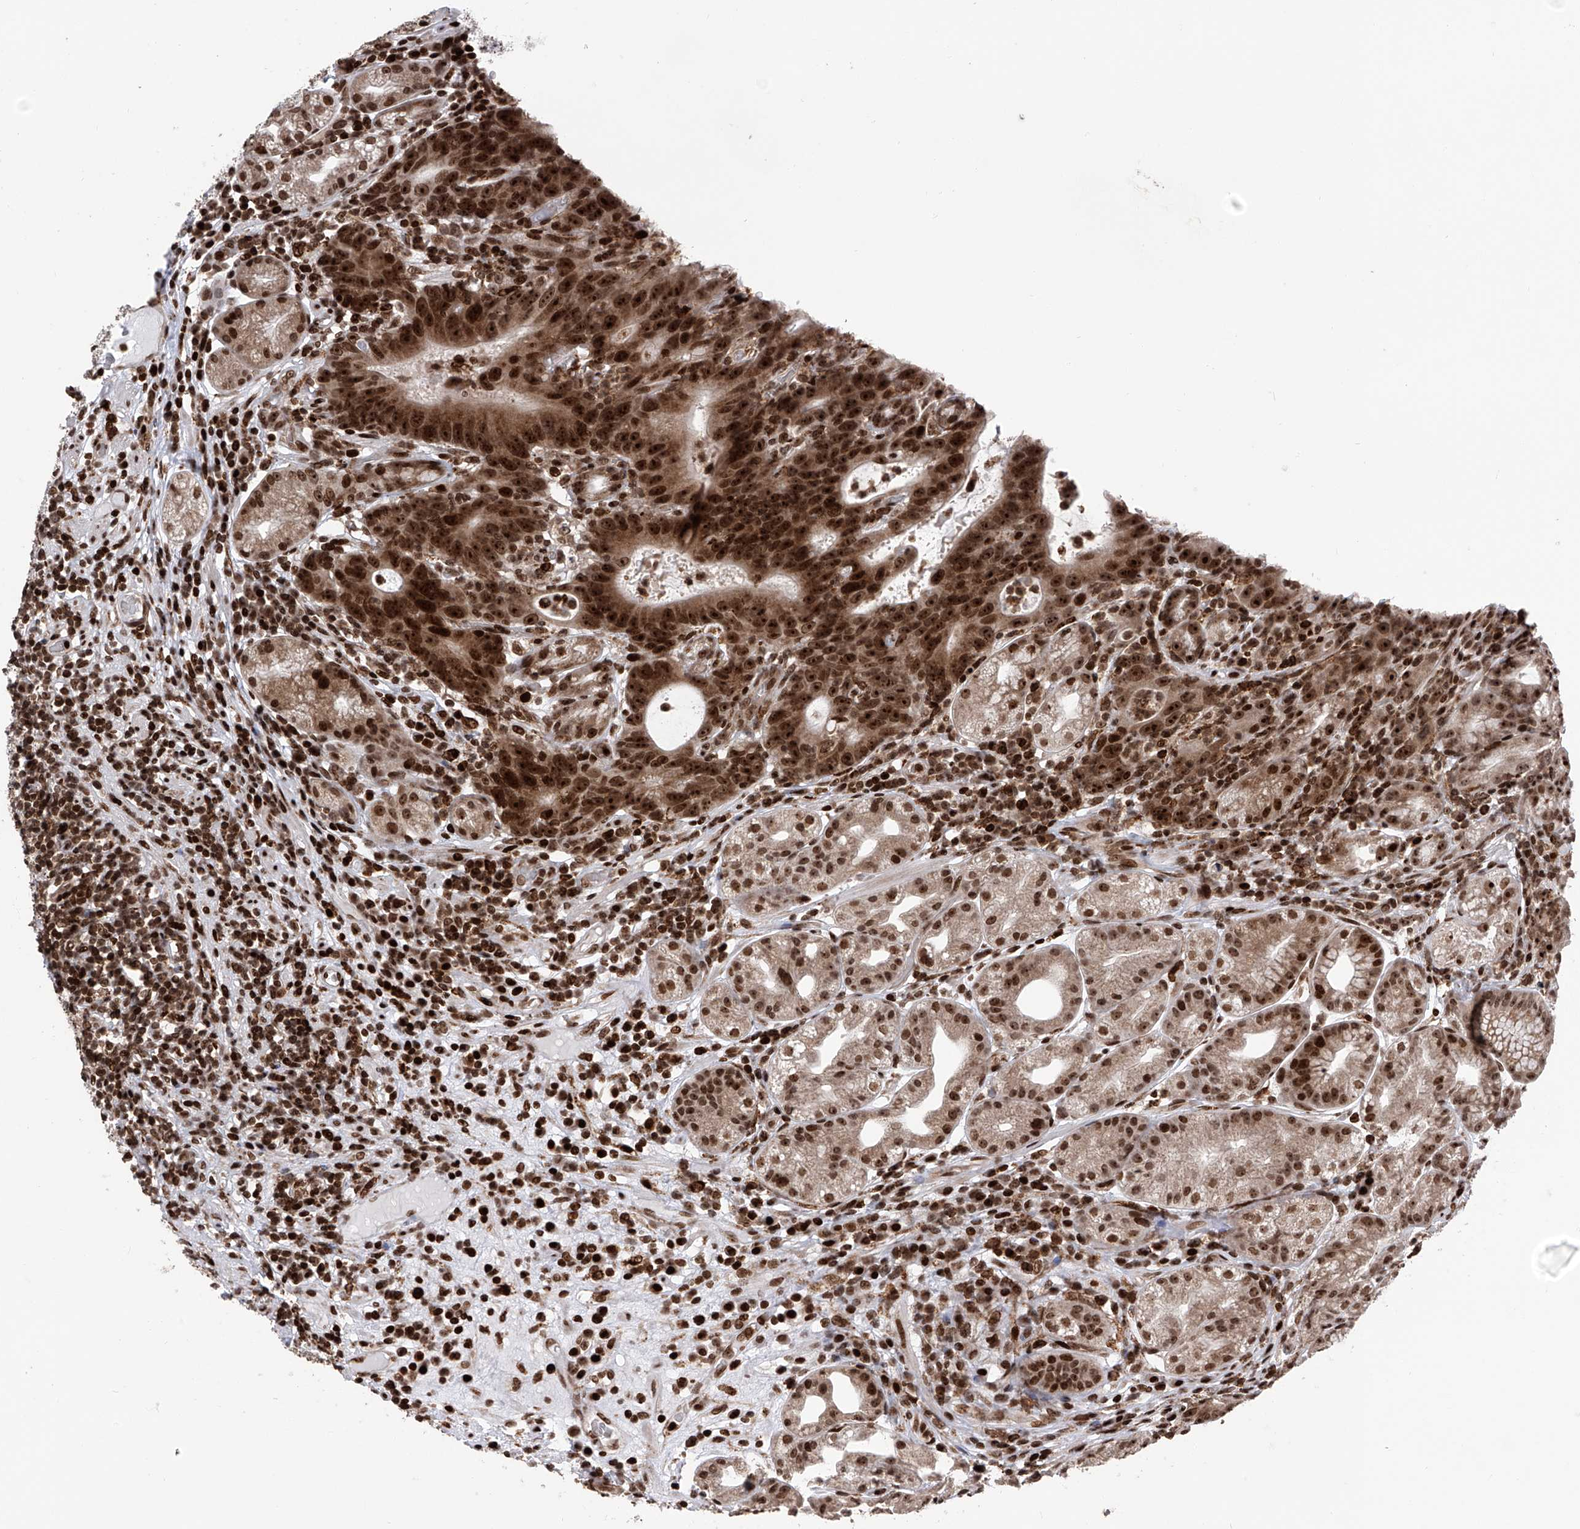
{"staining": {"intensity": "strong", "quantity": ">75%", "location": "cytoplasmic/membranous,nuclear"}, "tissue": "stomach", "cell_type": "Glandular cells", "image_type": "normal", "snomed": [{"axis": "morphology", "description": "Normal tissue, NOS"}, {"axis": "topography", "description": "Stomach"}], "caption": "Protein expression analysis of benign stomach displays strong cytoplasmic/membranous,nuclear expression in approximately >75% of glandular cells. Immunohistochemistry (ihc) stains the protein of interest in brown and the nuclei are stained blue.", "gene": "PAK1IP1", "patient": {"sex": "male", "age": 57}}